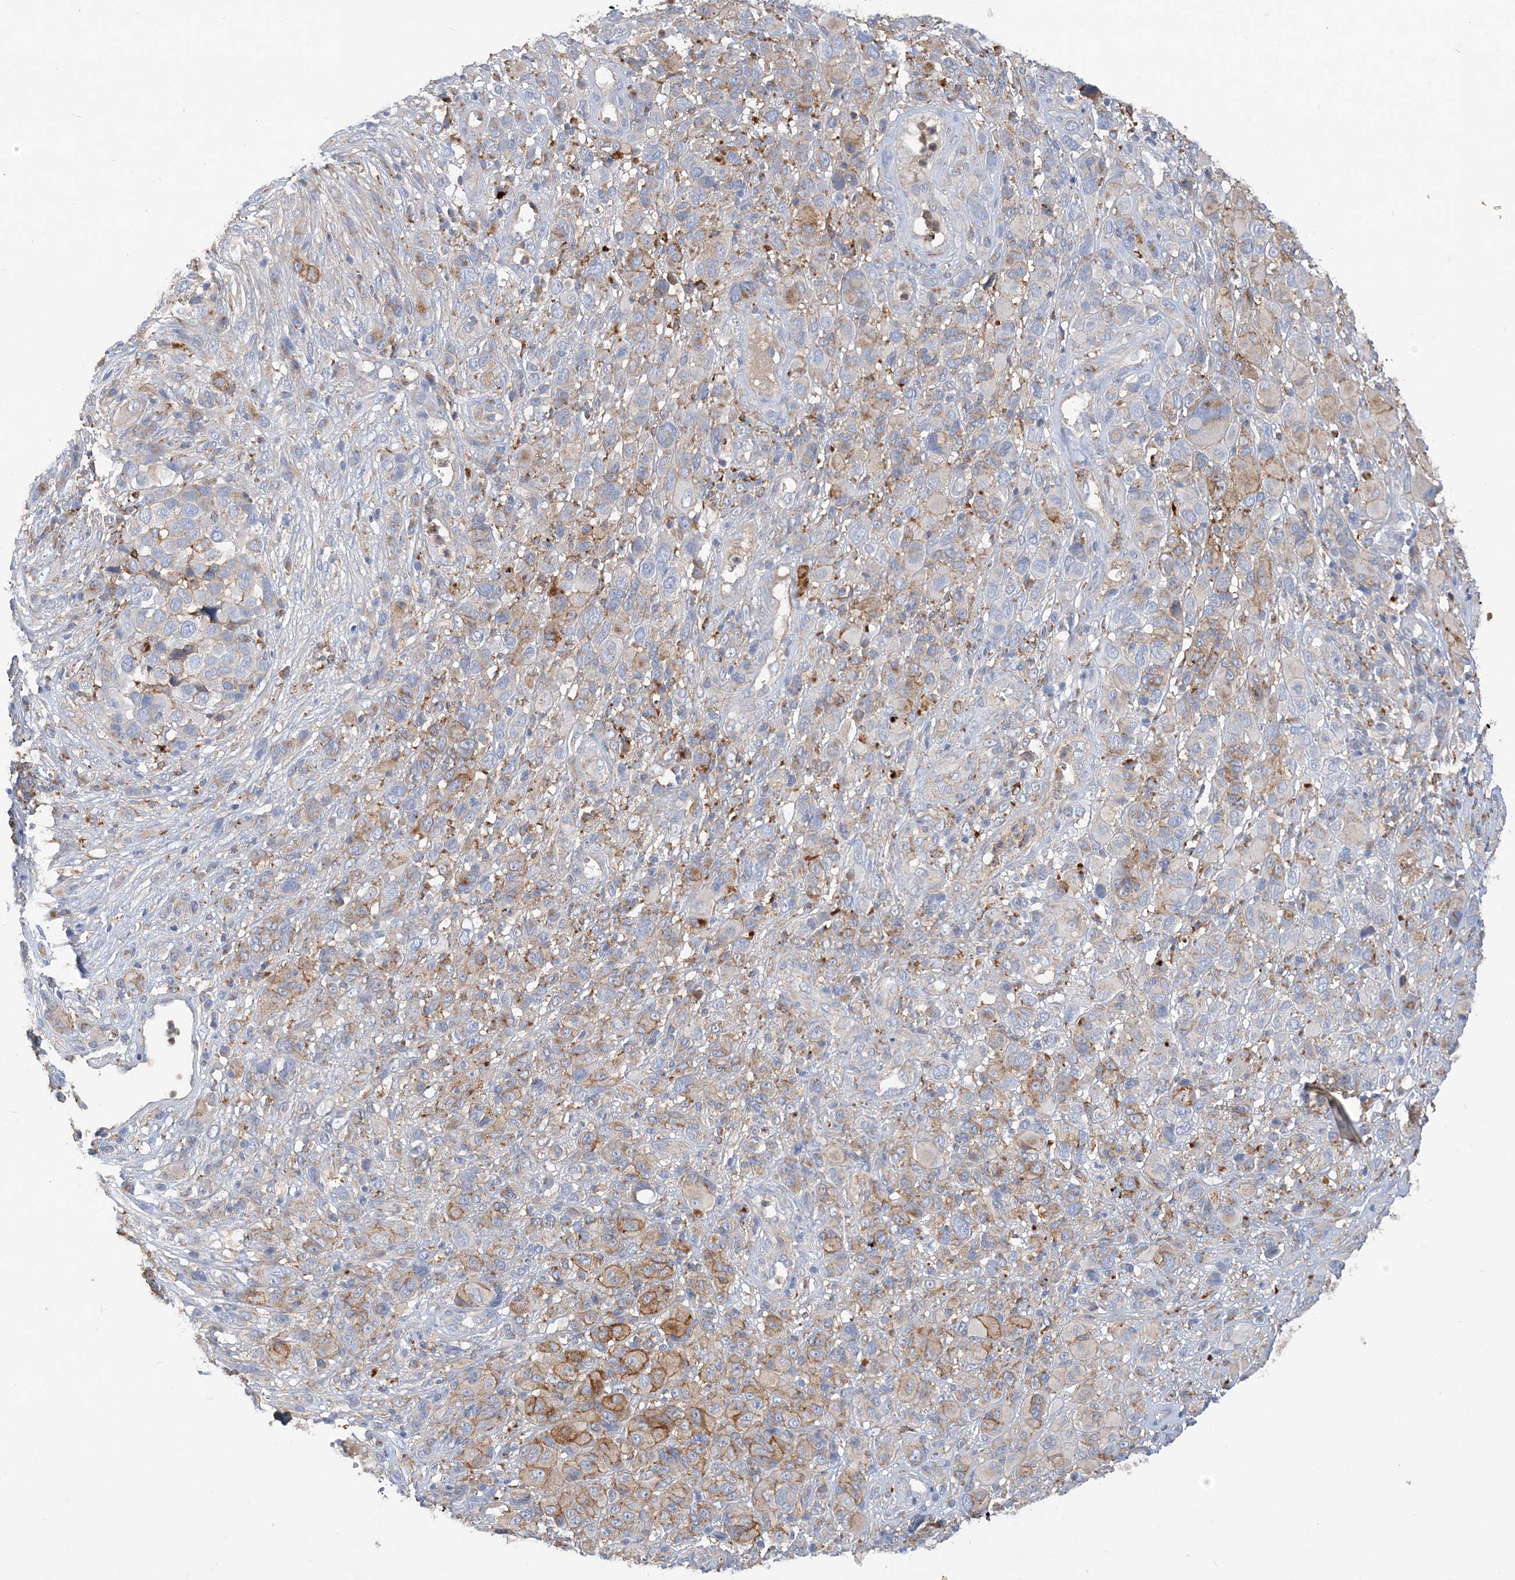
{"staining": {"intensity": "strong", "quantity": "25%-75%", "location": "cytoplasmic/membranous"}, "tissue": "melanoma", "cell_type": "Tumor cells", "image_type": "cancer", "snomed": [{"axis": "morphology", "description": "Malignant melanoma, NOS"}, {"axis": "topography", "description": "Skin of trunk"}], "caption": "High-magnification brightfield microscopy of melanoma stained with DAB (3,3'-diaminobenzidine) (brown) and counterstained with hematoxylin (blue). tumor cells exhibit strong cytoplasmic/membranous staining is seen in approximately25%-75% of cells. Immunohistochemistry (ihc) stains the protein of interest in brown and the nuclei are stained blue.", "gene": "GRINA", "patient": {"sex": "male", "age": 71}}